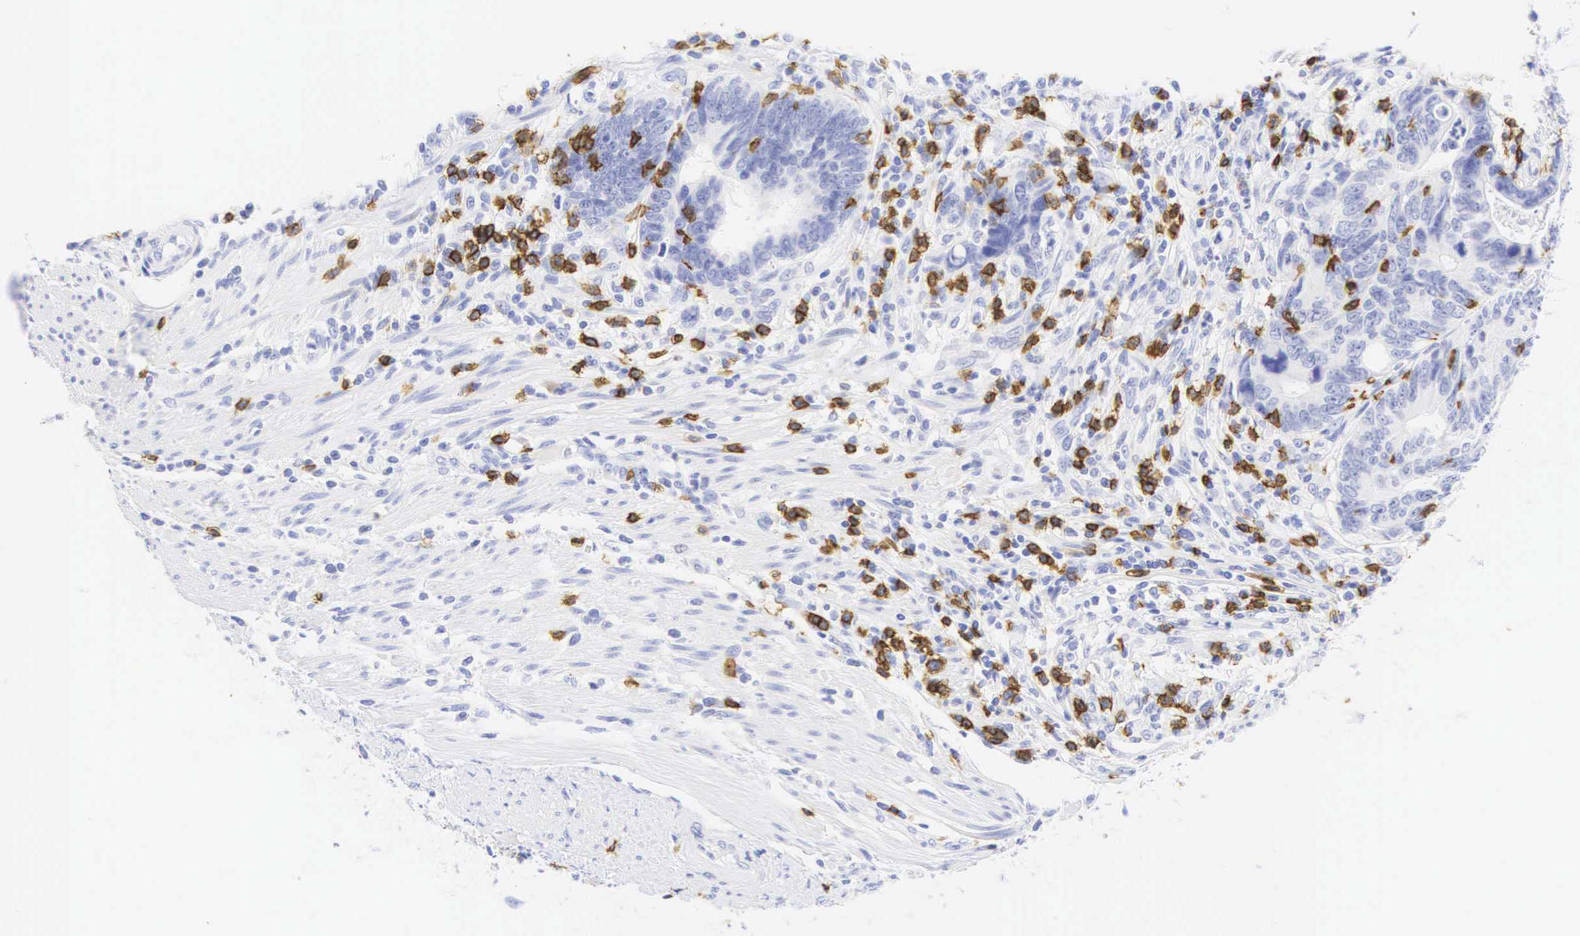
{"staining": {"intensity": "negative", "quantity": "none", "location": "none"}, "tissue": "colorectal cancer", "cell_type": "Tumor cells", "image_type": "cancer", "snomed": [{"axis": "morphology", "description": "Adenocarcinoma, NOS"}, {"axis": "topography", "description": "Colon"}], "caption": "This is an immunohistochemistry (IHC) histopathology image of adenocarcinoma (colorectal). There is no staining in tumor cells.", "gene": "CD8A", "patient": {"sex": "female", "age": 78}}